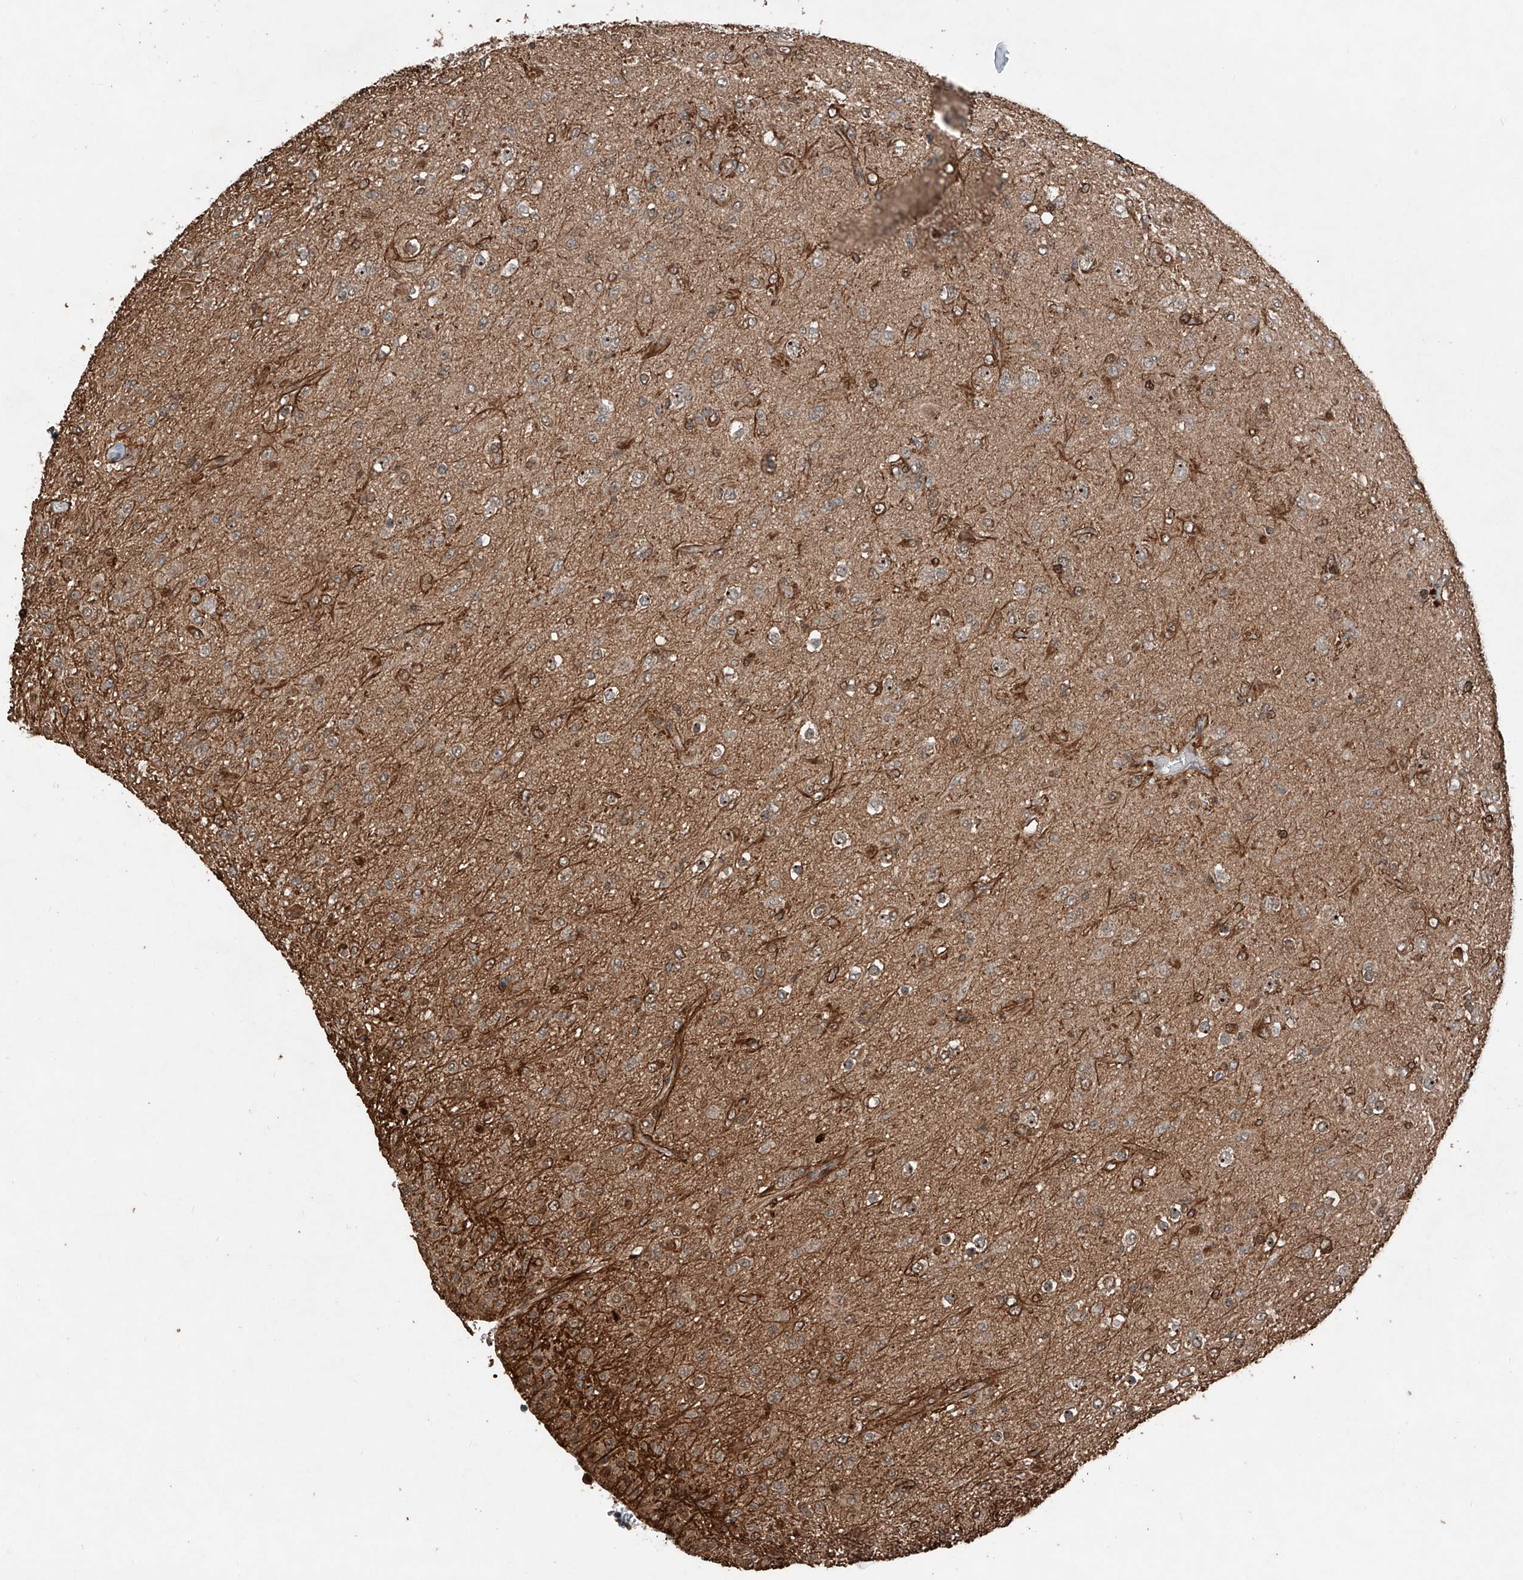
{"staining": {"intensity": "weak", "quantity": "25%-75%", "location": "cytoplasmic/membranous"}, "tissue": "glioma", "cell_type": "Tumor cells", "image_type": "cancer", "snomed": [{"axis": "morphology", "description": "Glioma, malignant, Low grade"}, {"axis": "topography", "description": "Brain"}], "caption": "High-magnification brightfield microscopy of glioma stained with DAB (brown) and counterstained with hematoxylin (blue). tumor cells exhibit weak cytoplasmic/membranous staining is identified in approximately25%-75% of cells.", "gene": "RMND1", "patient": {"sex": "male", "age": 65}}